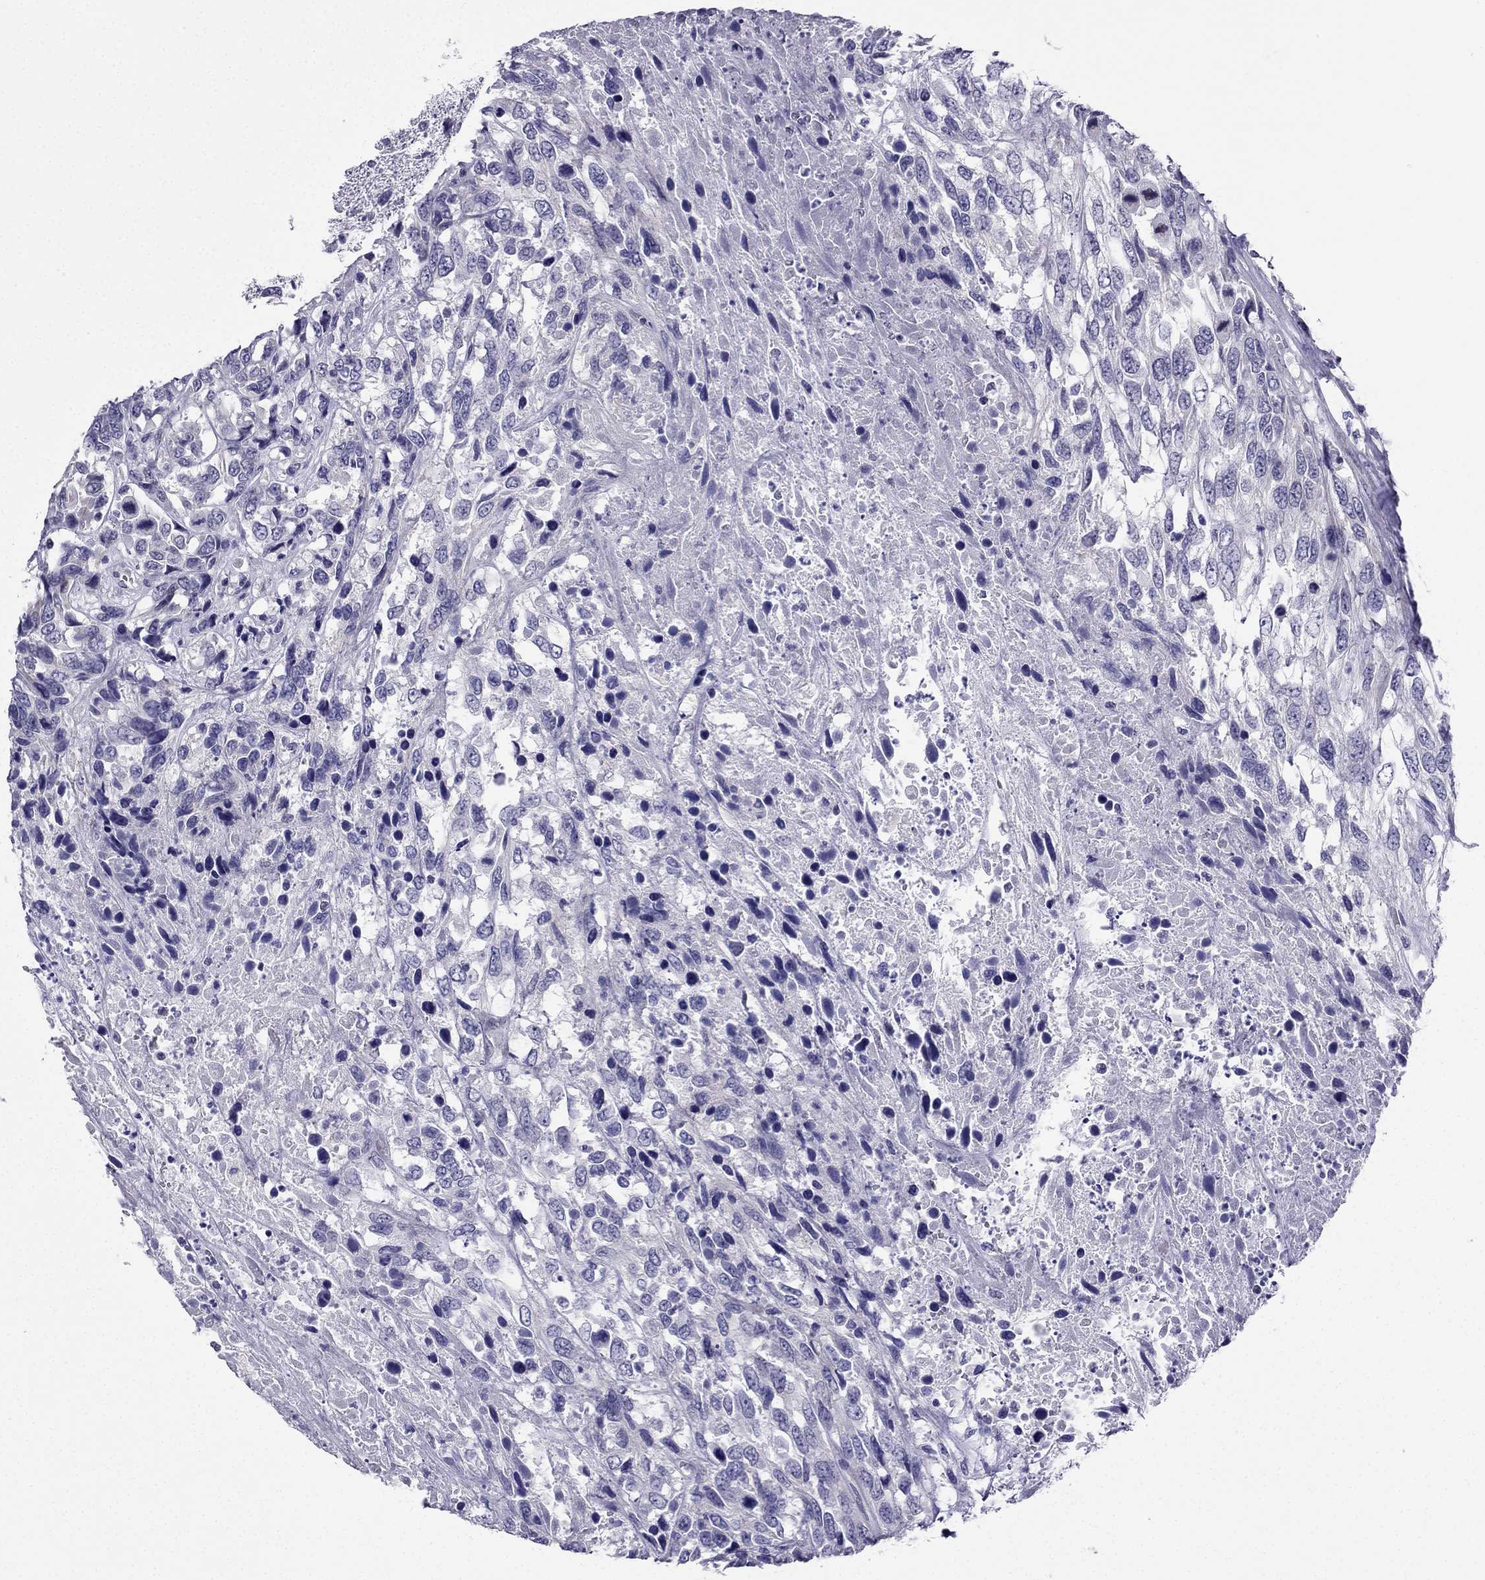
{"staining": {"intensity": "negative", "quantity": "none", "location": "none"}, "tissue": "urothelial cancer", "cell_type": "Tumor cells", "image_type": "cancer", "snomed": [{"axis": "morphology", "description": "Urothelial carcinoma, High grade"}, {"axis": "topography", "description": "Urinary bladder"}], "caption": "Immunohistochemical staining of high-grade urothelial carcinoma shows no significant expression in tumor cells. (DAB IHC visualized using brightfield microscopy, high magnification).", "gene": "POM121L12", "patient": {"sex": "female", "age": 70}}